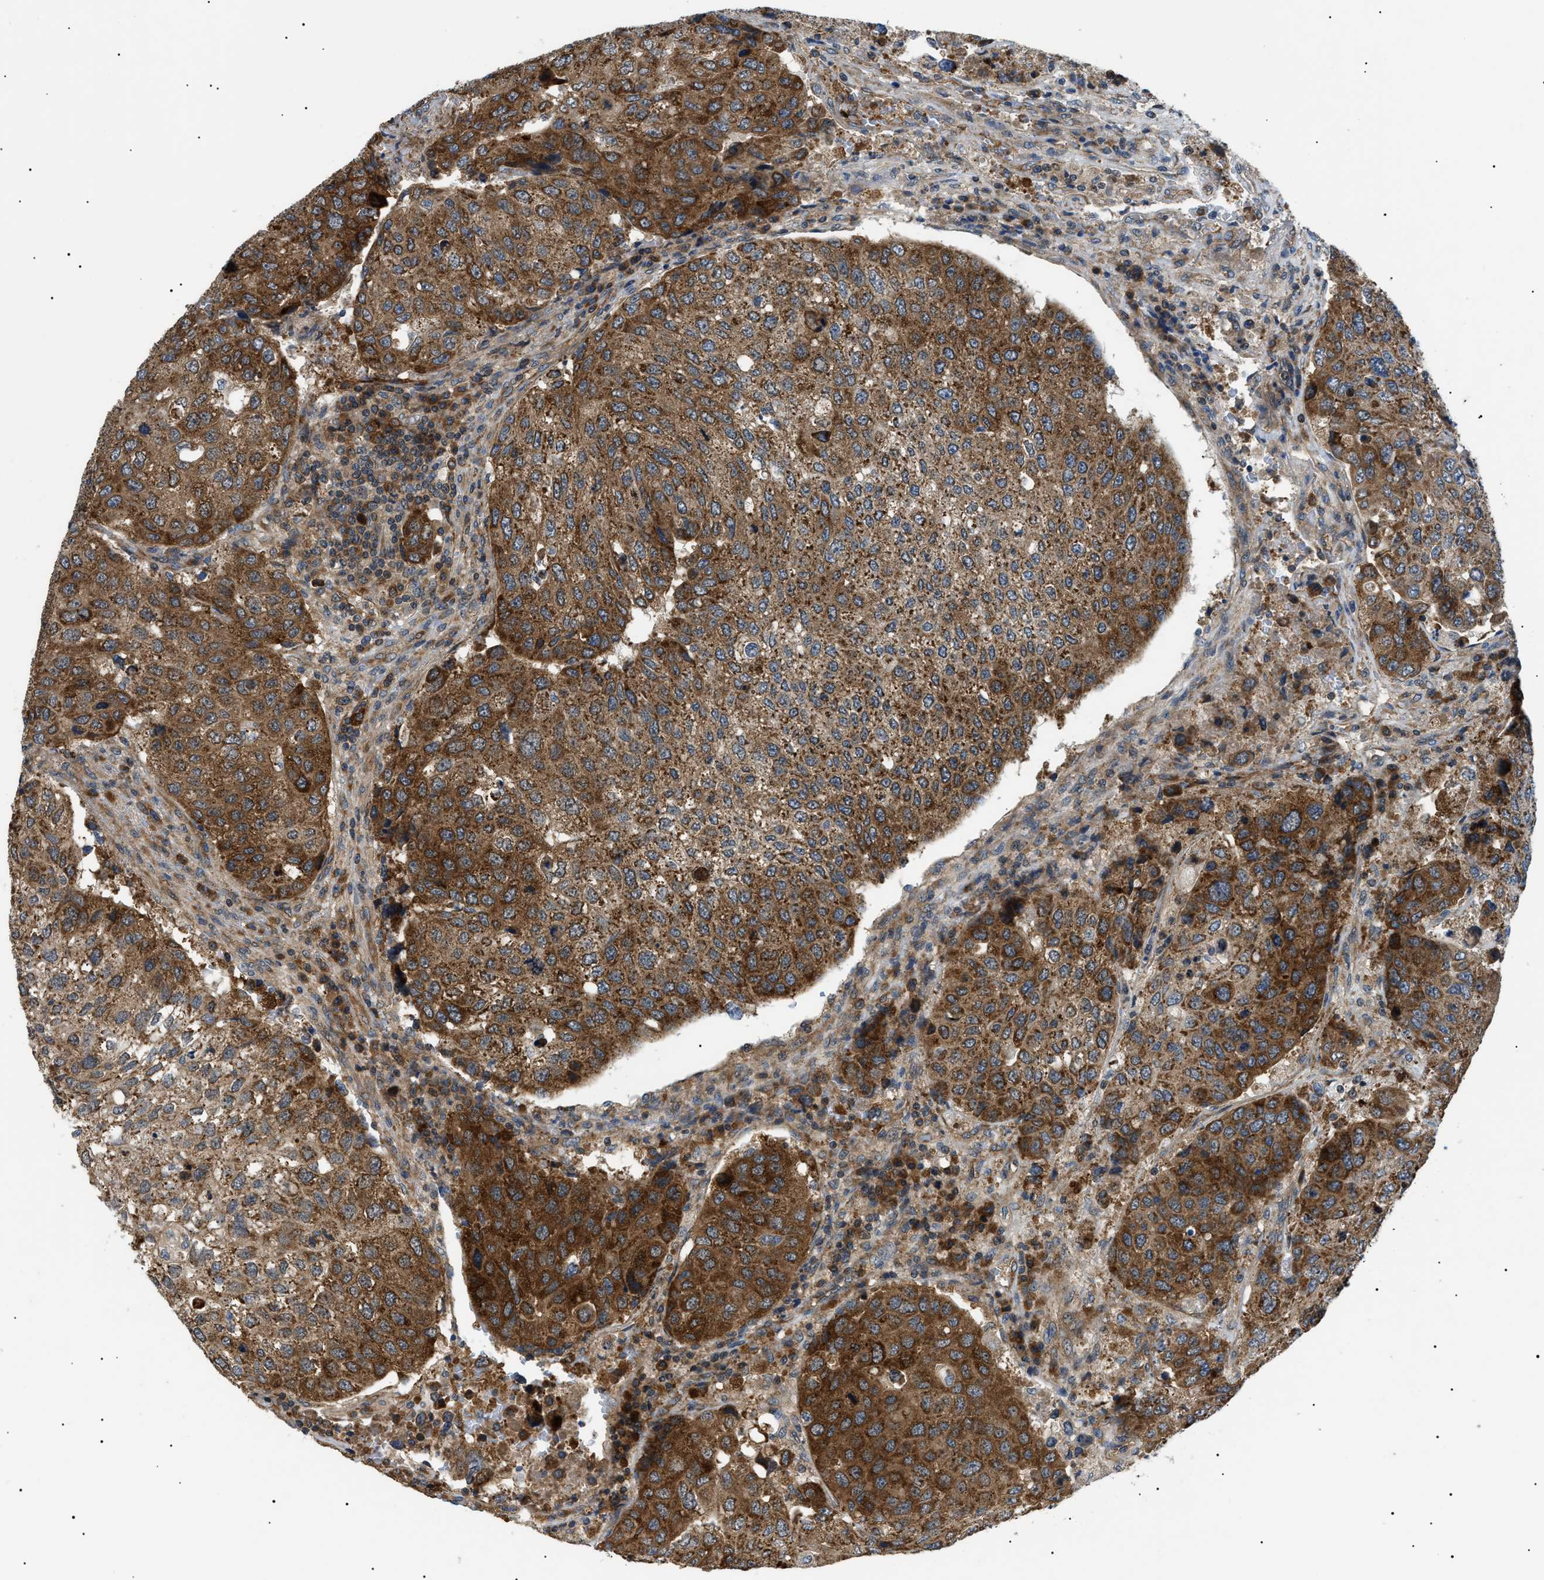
{"staining": {"intensity": "strong", "quantity": ">75%", "location": "cytoplasmic/membranous"}, "tissue": "urothelial cancer", "cell_type": "Tumor cells", "image_type": "cancer", "snomed": [{"axis": "morphology", "description": "Urothelial carcinoma, High grade"}, {"axis": "topography", "description": "Lymph node"}, {"axis": "topography", "description": "Urinary bladder"}], "caption": "Urothelial cancer stained for a protein shows strong cytoplasmic/membranous positivity in tumor cells.", "gene": "SRPK1", "patient": {"sex": "male", "age": 51}}